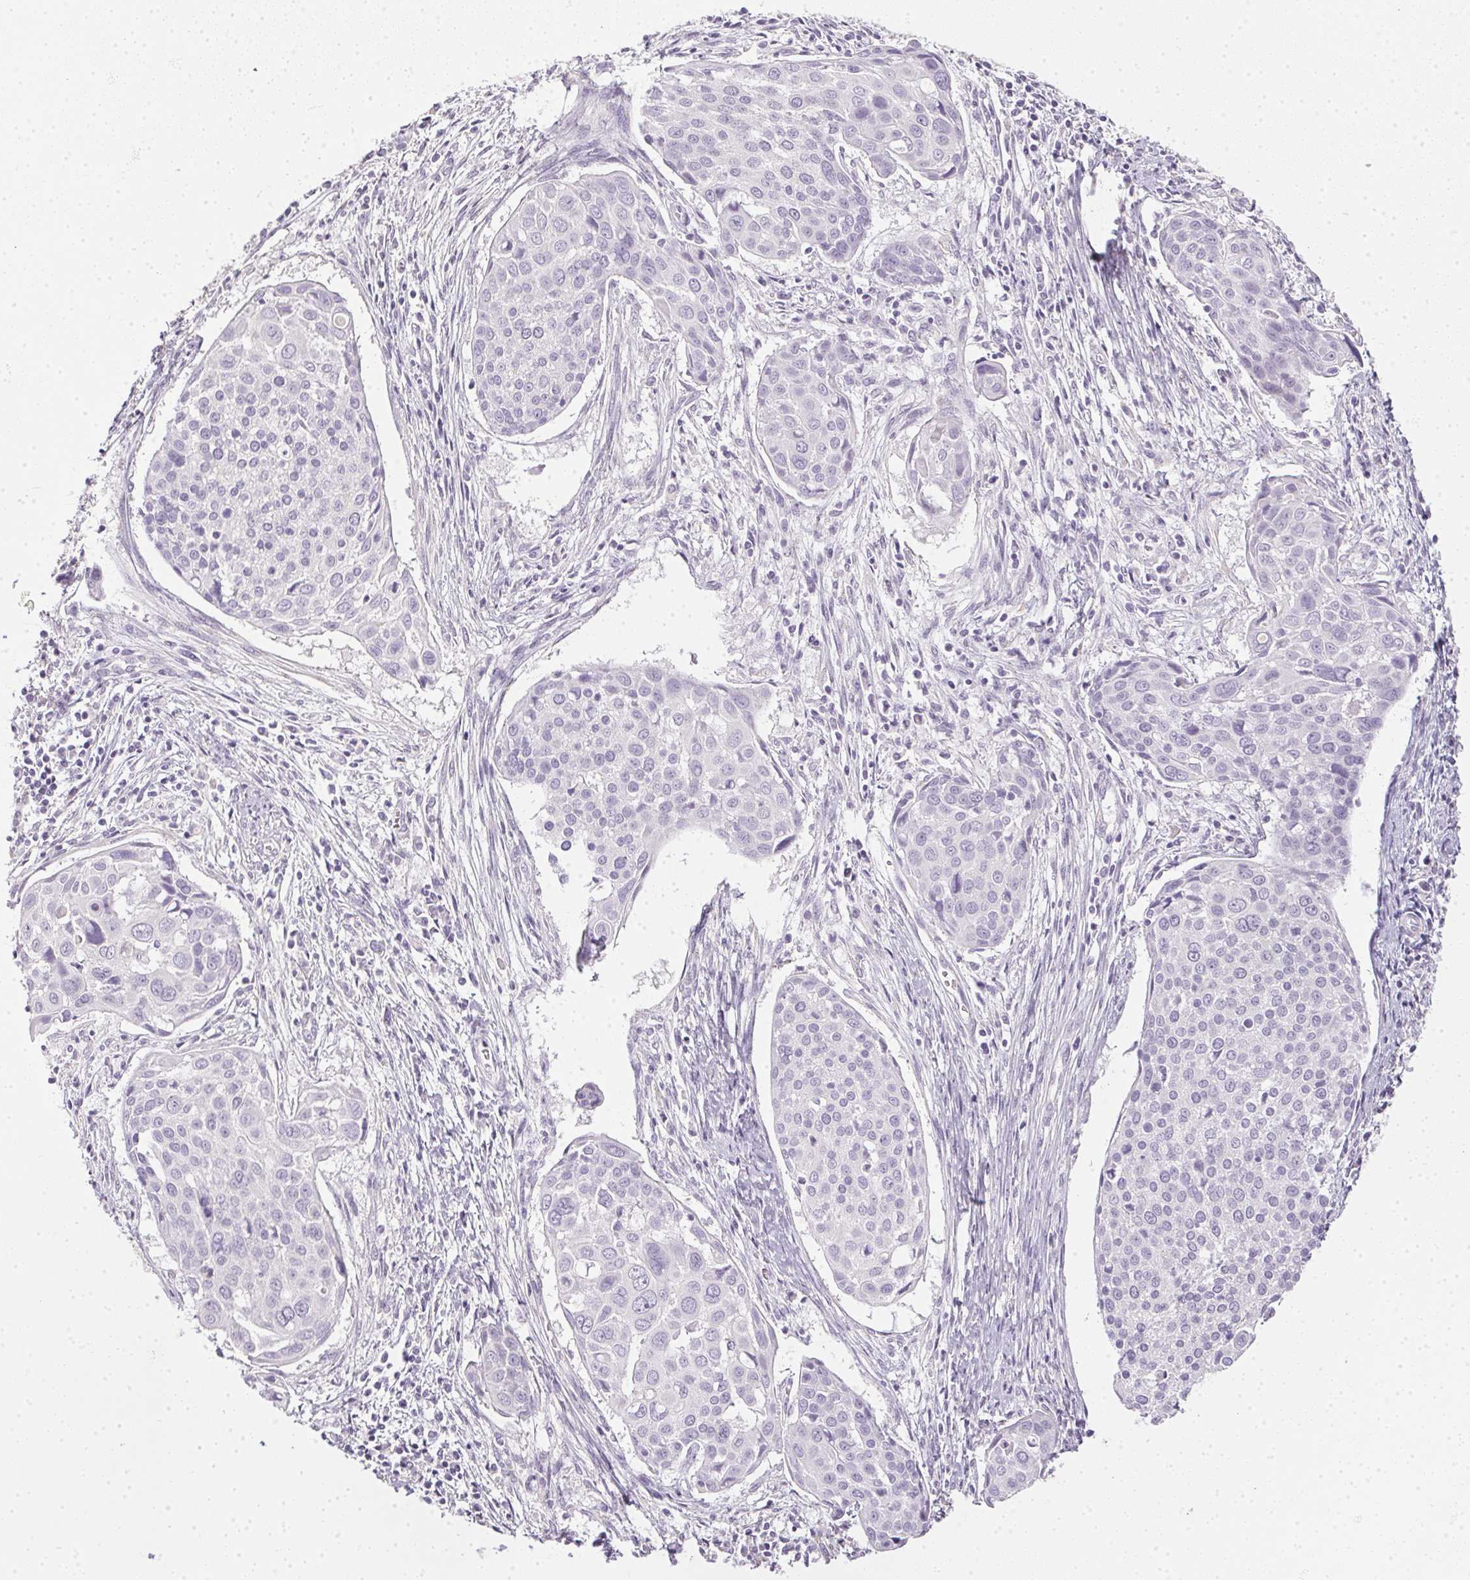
{"staining": {"intensity": "negative", "quantity": "none", "location": "none"}, "tissue": "cervical cancer", "cell_type": "Tumor cells", "image_type": "cancer", "snomed": [{"axis": "morphology", "description": "Squamous cell carcinoma, NOS"}, {"axis": "topography", "description": "Cervix"}], "caption": "Tumor cells show no significant positivity in cervical cancer (squamous cell carcinoma).", "gene": "TMEM72", "patient": {"sex": "female", "age": 39}}